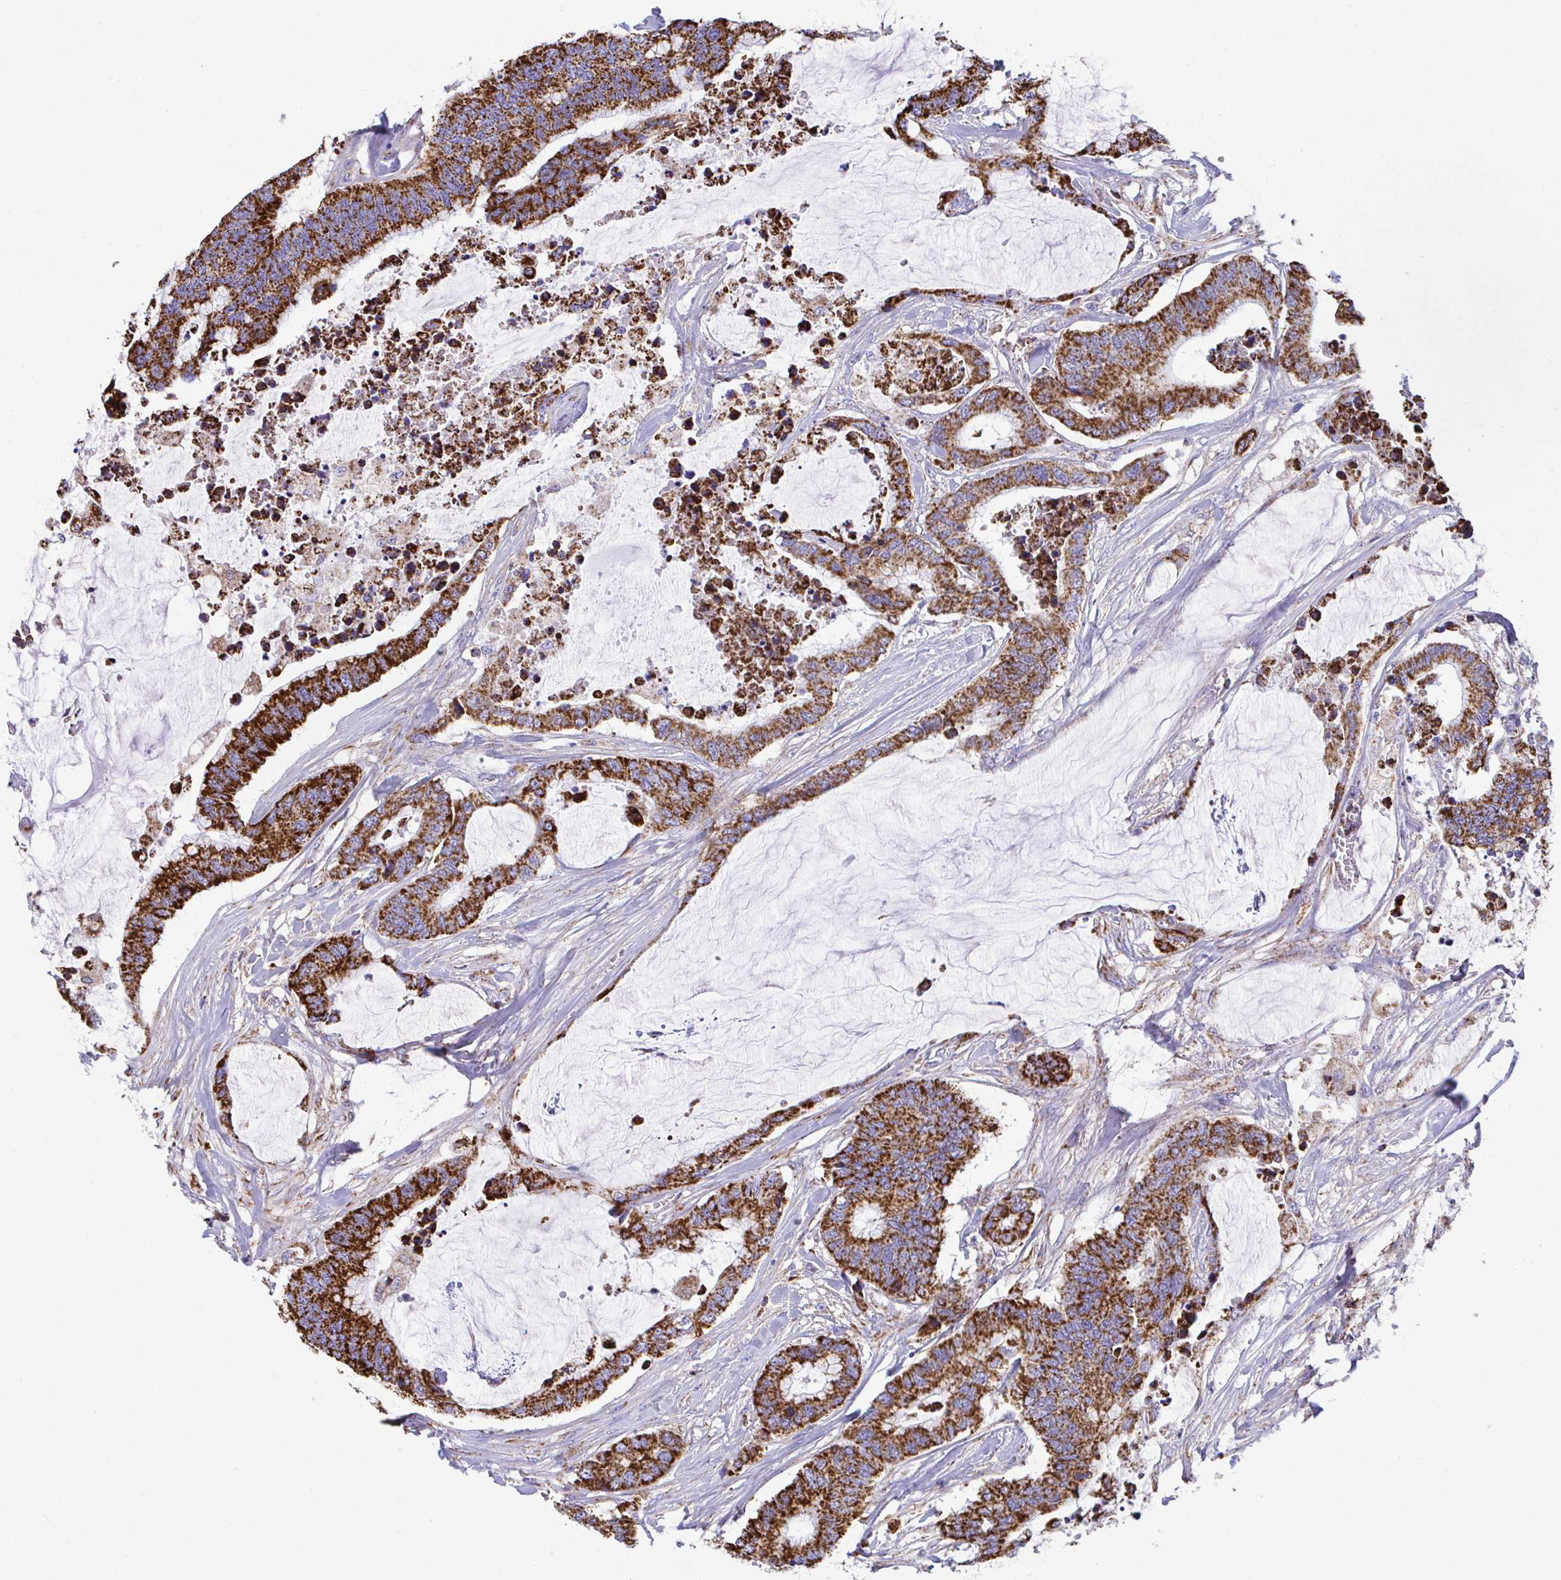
{"staining": {"intensity": "strong", "quantity": ">75%", "location": "cytoplasmic/membranous"}, "tissue": "colorectal cancer", "cell_type": "Tumor cells", "image_type": "cancer", "snomed": [{"axis": "morphology", "description": "Adenocarcinoma, NOS"}, {"axis": "topography", "description": "Rectum"}], "caption": "Immunohistochemical staining of colorectal cancer (adenocarcinoma) shows strong cytoplasmic/membranous protein staining in about >75% of tumor cells.", "gene": "PCMTD2", "patient": {"sex": "female", "age": 59}}